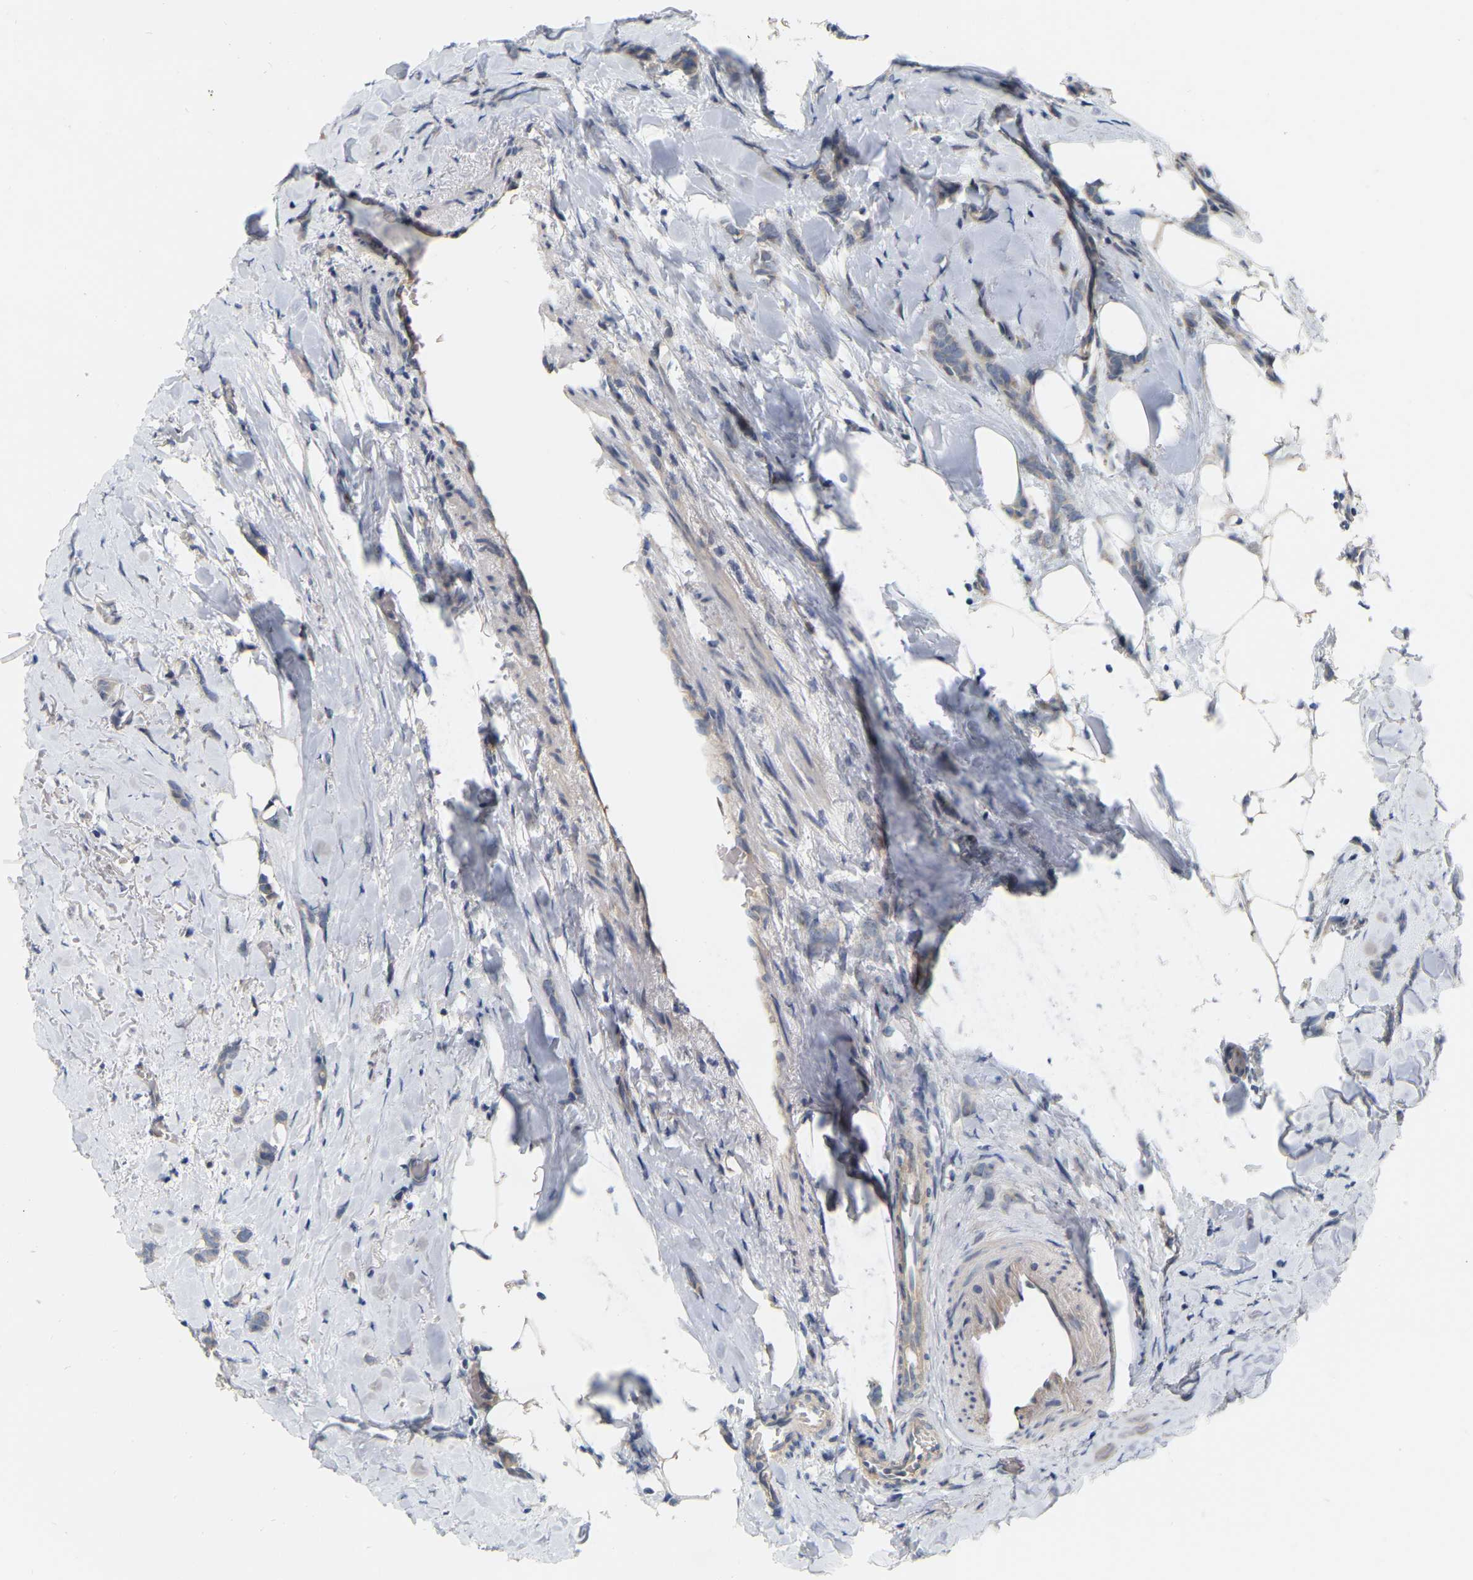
{"staining": {"intensity": "weak", "quantity": "25%-75%", "location": "cytoplasmic/membranous"}, "tissue": "breast cancer", "cell_type": "Tumor cells", "image_type": "cancer", "snomed": [{"axis": "morphology", "description": "Lobular carcinoma, in situ"}, {"axis": "morphology", "description": "Lobular carcinoma"}, {"axis": "topography", "description": "Breast"}], "caption": "Protein expression analysis of human breast lobular carcinoma in situ reveals weak cytoplasmic/membranous expression in approximately 25%-75% of tumor cells.", "gene": "SSH1", "patient": {"sex": "female", "age": 41}}